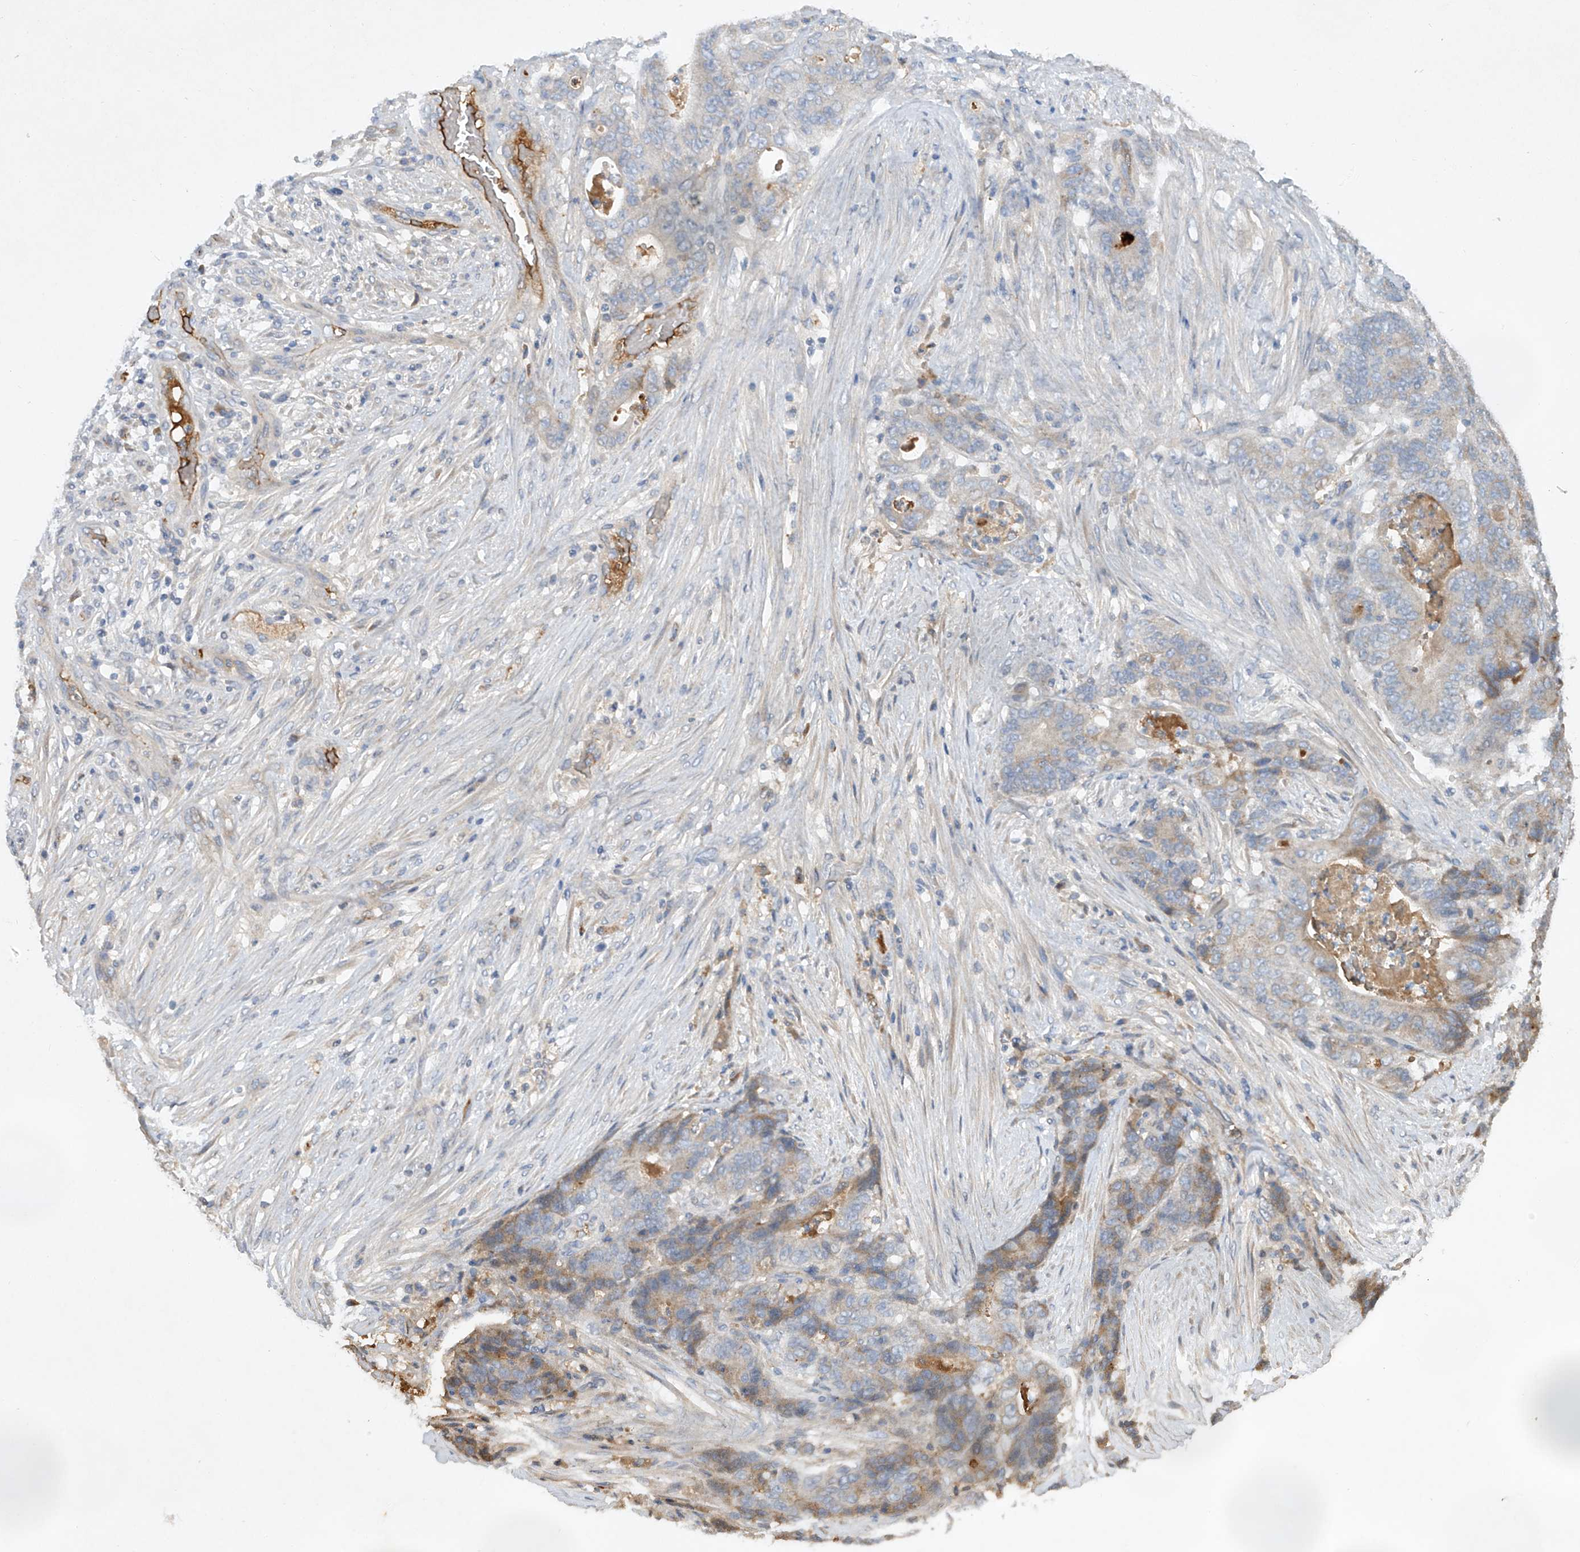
{"staining": {"intensity": "weak", "quantity": "<25%", "location": "cytoplasmic/membranous"}, "tissue": "stomach cancer", "cell_type": "Tumor cells", "image_type": "cancer", "snomed": [{"axis": "morphology", "description": "Adenocarcinoma, NOS"}, {"axis": "topography", "description": "Stomach"}], "caption": "Tumor cells are negative for brown protein staining in stomach adenocarcinoma. Nuclei are stained in blue.", "gene": "HAS3", "patient": {"sex": "female", "age": 73}}